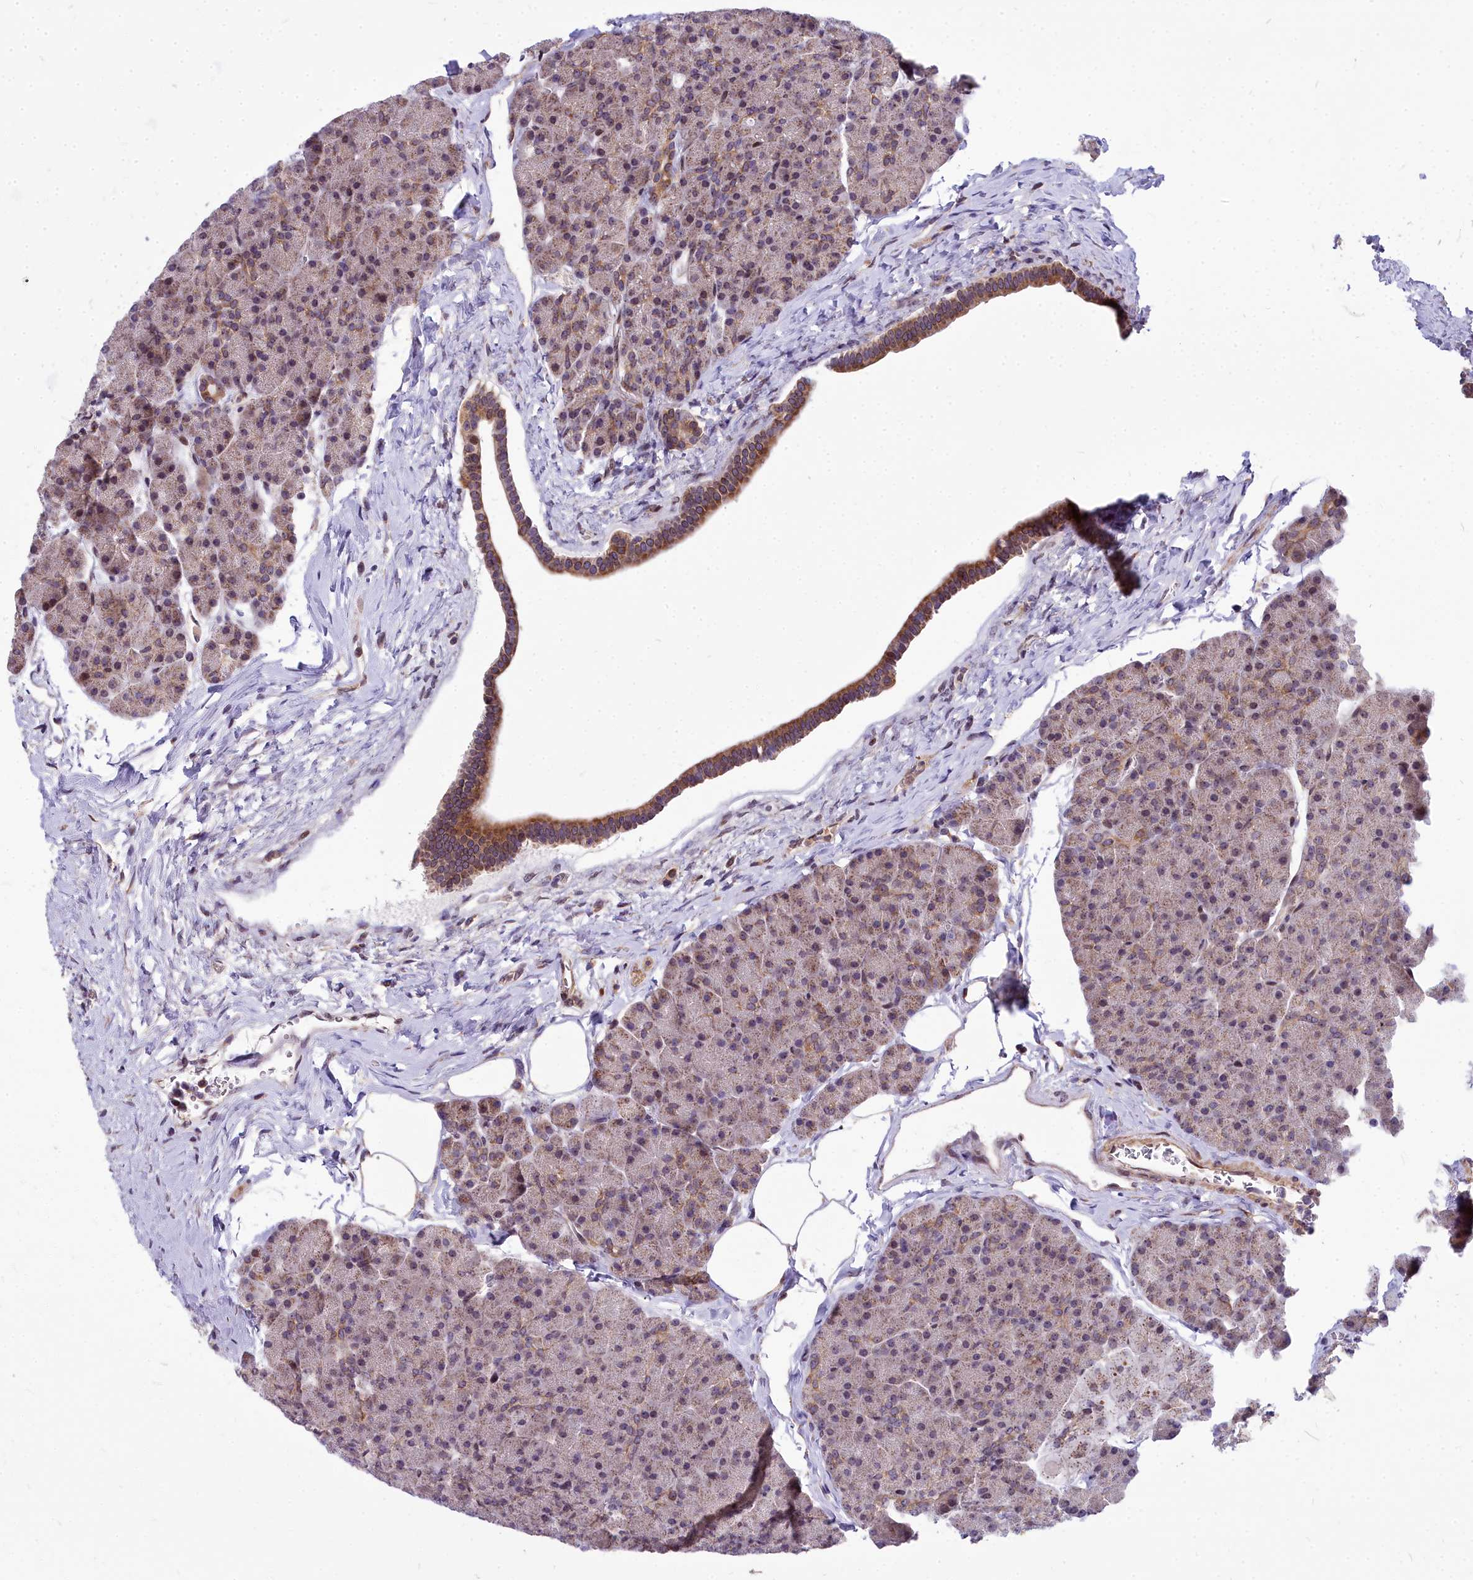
{"staining": {"intensity": "moderate", "quantity": "25%-75%", "location": "cytoplasmic/membranous,nuclear"}, "tissue": "pancreas", "cell_type": "Exocrine glandular cells", "image_type": "normal", "snomed": [{"axis": "morphology", "description": "Normal tissue, NOS"}, {"axis": "topography", "description": "Pancreas"}], "caption": "Normal pancreas was stained to show a protein in brown. There is medium levels of moderate cytoplasmic/membranous,nuclear staining in about 25%-75% of exocrine glandular cells. Using DAB (3,3'-diaminobenzidine) (brown) and hematoxylin (blue) stains, captured at high magnification using brightfield microscopy.", "gene": "ABCB8", "patient": {"sex": "male", "age": 36}}